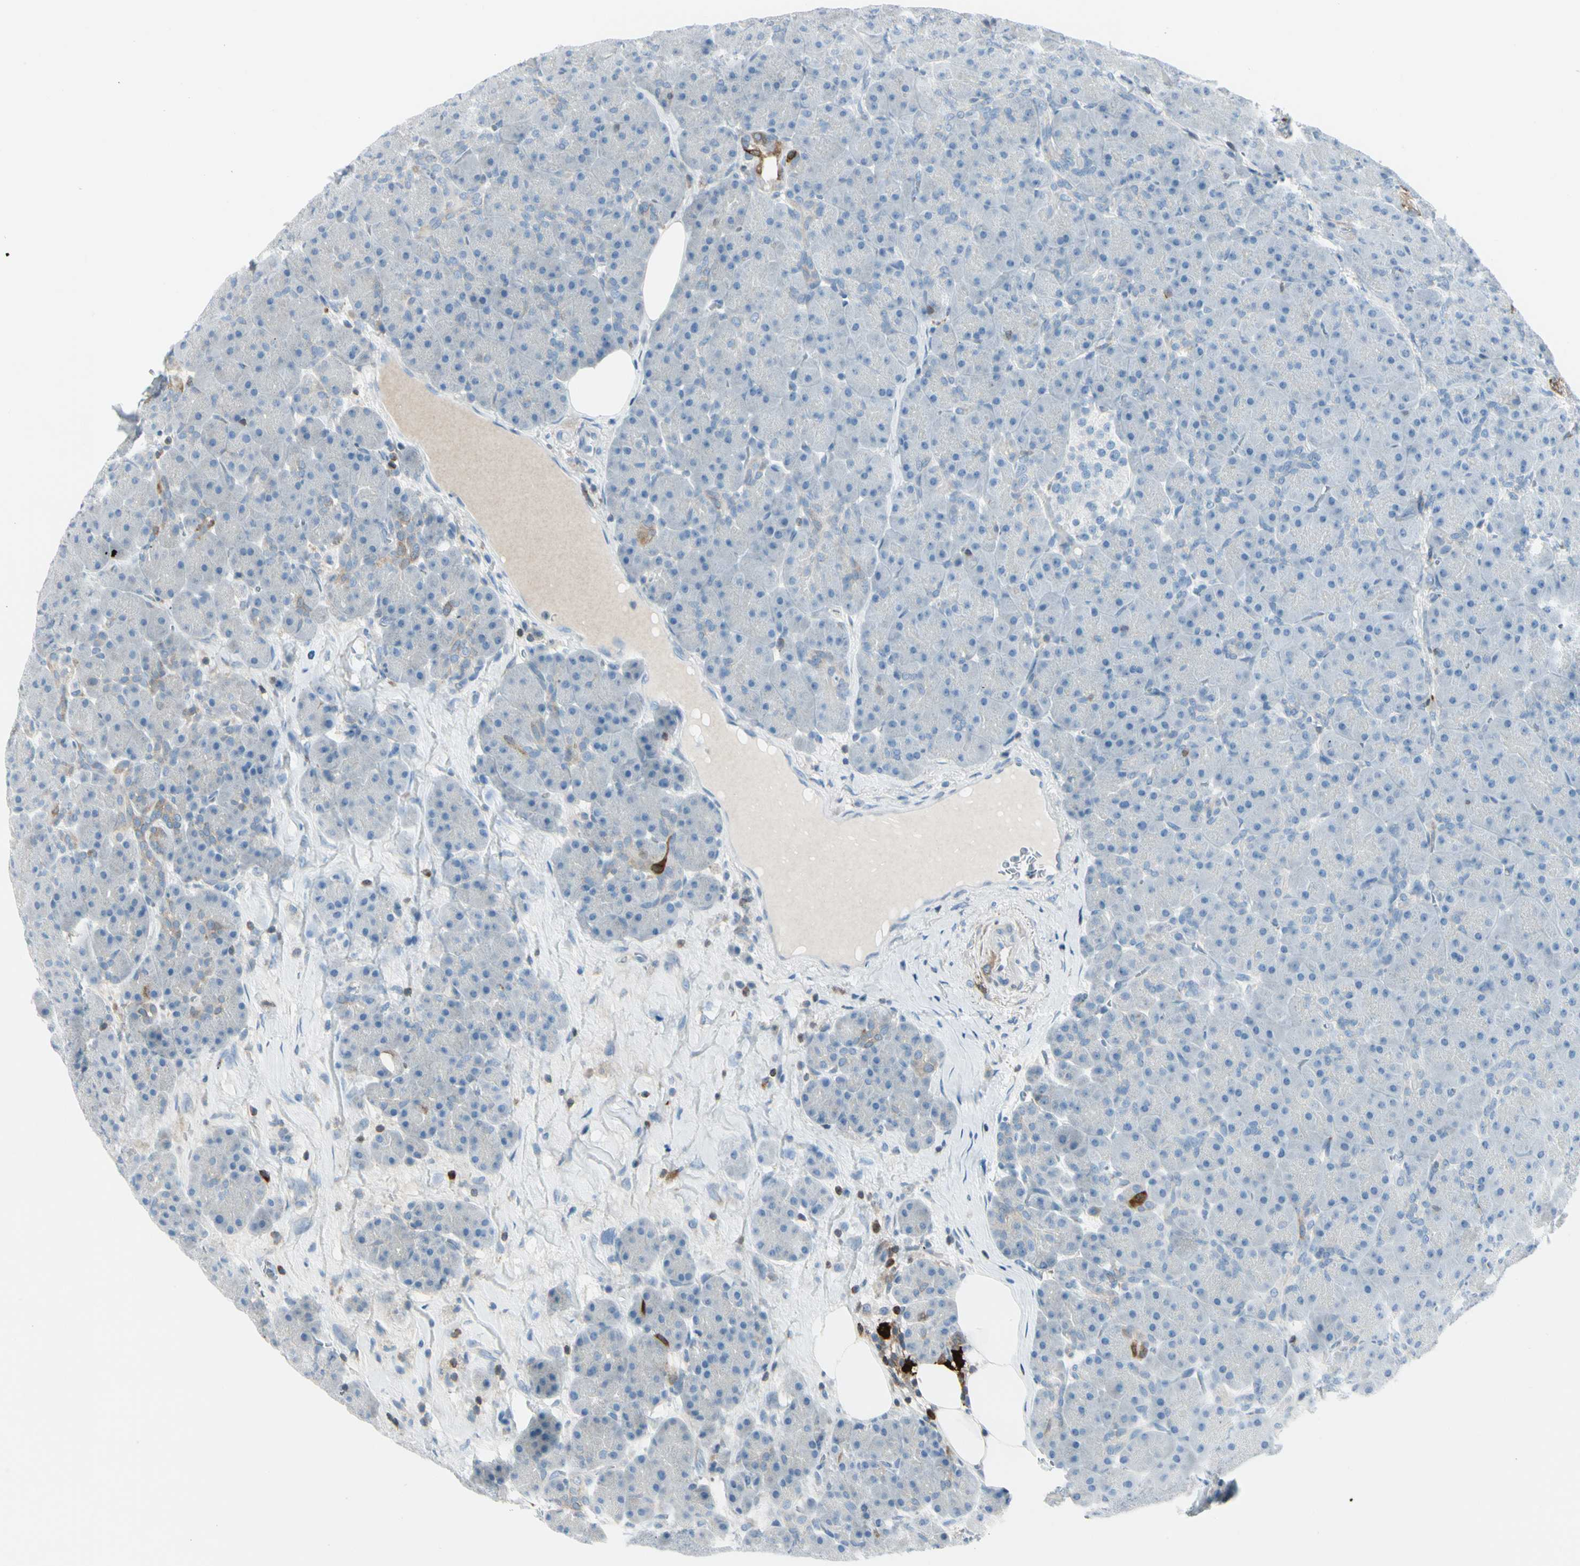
{"staining": {"intensity": "negative", "quantity": "none", "location": "none"}, "tissue": "pancreas", "cell_type": "Exocrine glandular cells", "image_type": "normal", "snomed": [{"axis": "morphology", "description": "Normal tissue, NOS"}, {"axis": "topography", "description": "Pancreas"}], "caption": "The IHC photomicrograph has no significant positivity in exocrine glandular cells of pancreas. The staining is performed using DAB (3,3'-diaminobenzidine) brown chromogen with nuclei counter-stained in using hematoxylin.", "gene": "TRAF1", "patient": {"sex": "male", "age": 66}}